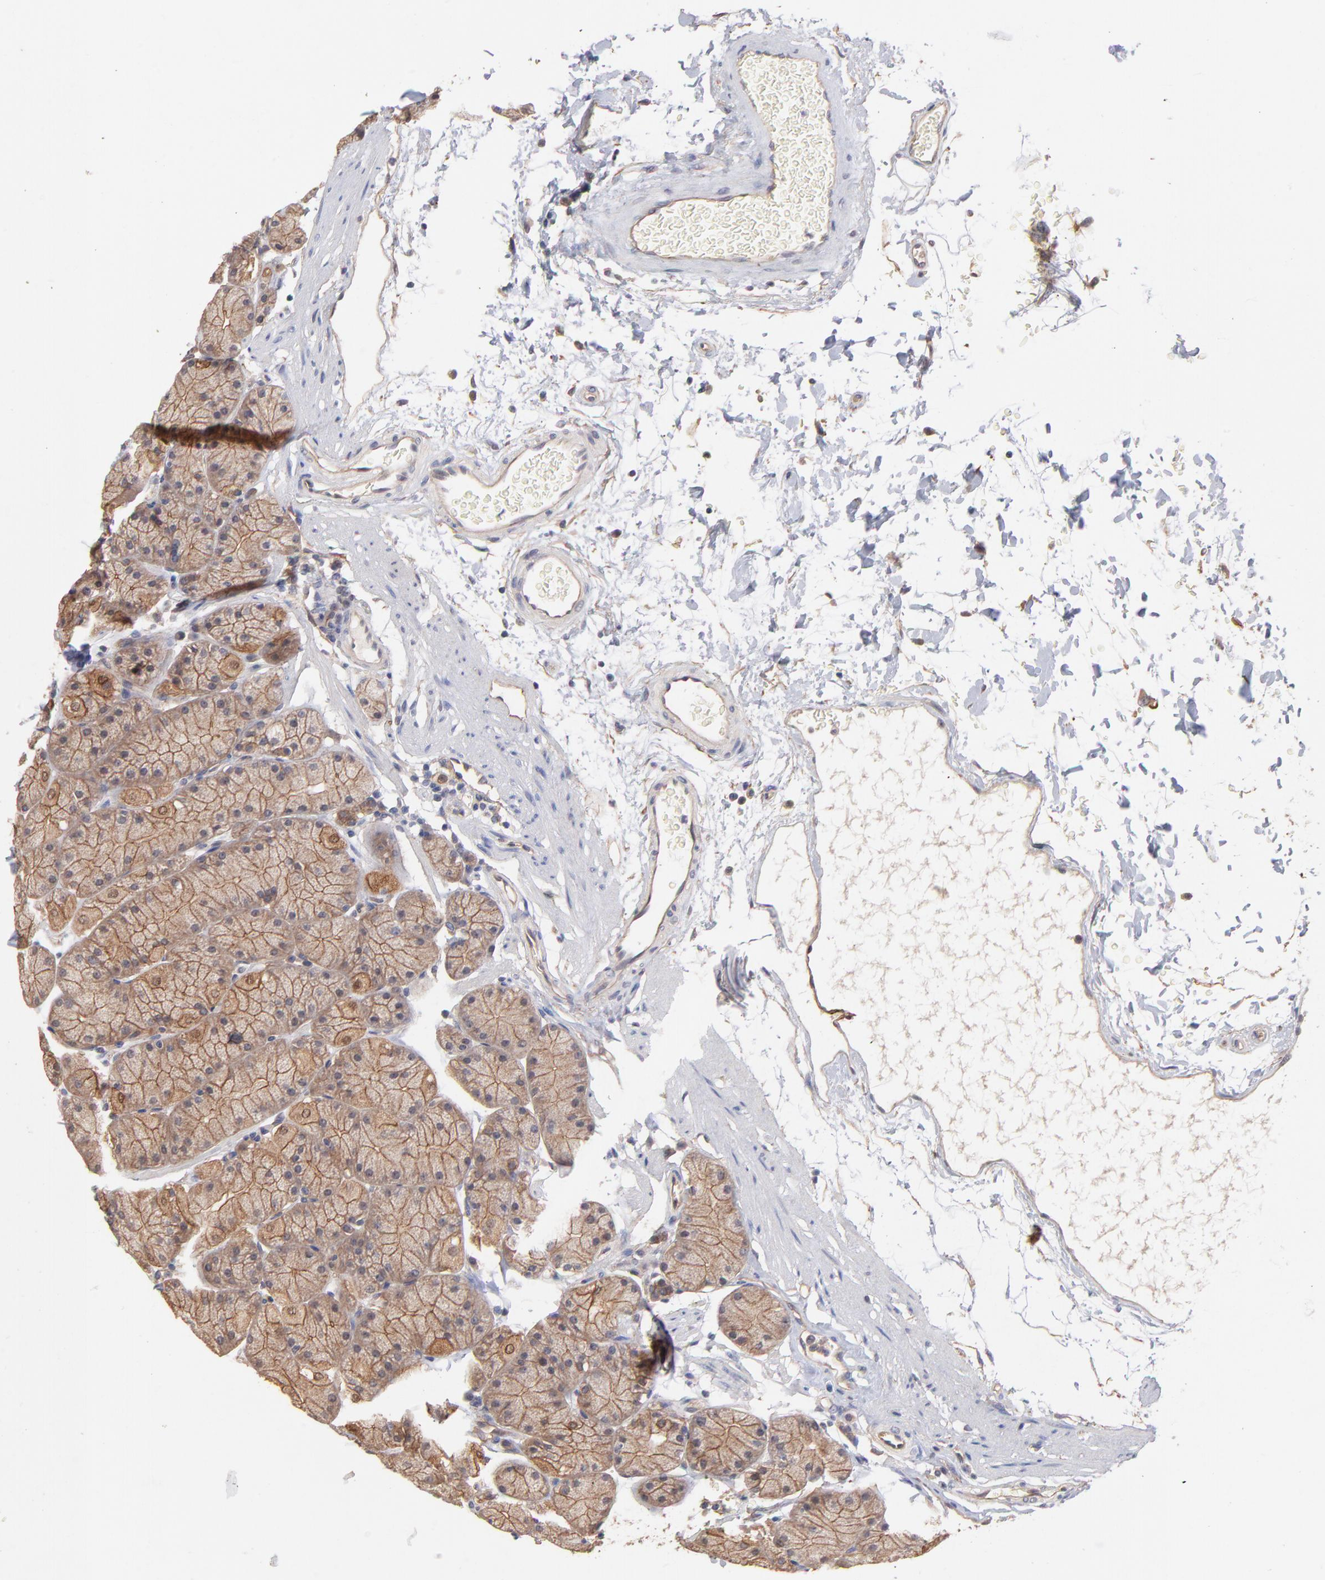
{"staining": {"intensity": "moderate", "quantity": ">75%", "location": "cytoplasmic/membranous"}, "tissue": "stomach", "cell_type": "Glandular cells", "image_type": "normal", "snomed": [{"axis": "morphology", "description": "Normal tissue, NOS"}, {"axis": "topography", "description": "Stomach, upper"}, {"axis": "topography", "description": "Stomach"}], "caption": "Approximately >75% of glandular cells in unremarkable human stomach reveal moderate cytoplasmic/membranous protein expression as visualized by brown immunohistochemical staining.", "gene": "STAP2", "patient": {"sex": "male", "age": 76}}